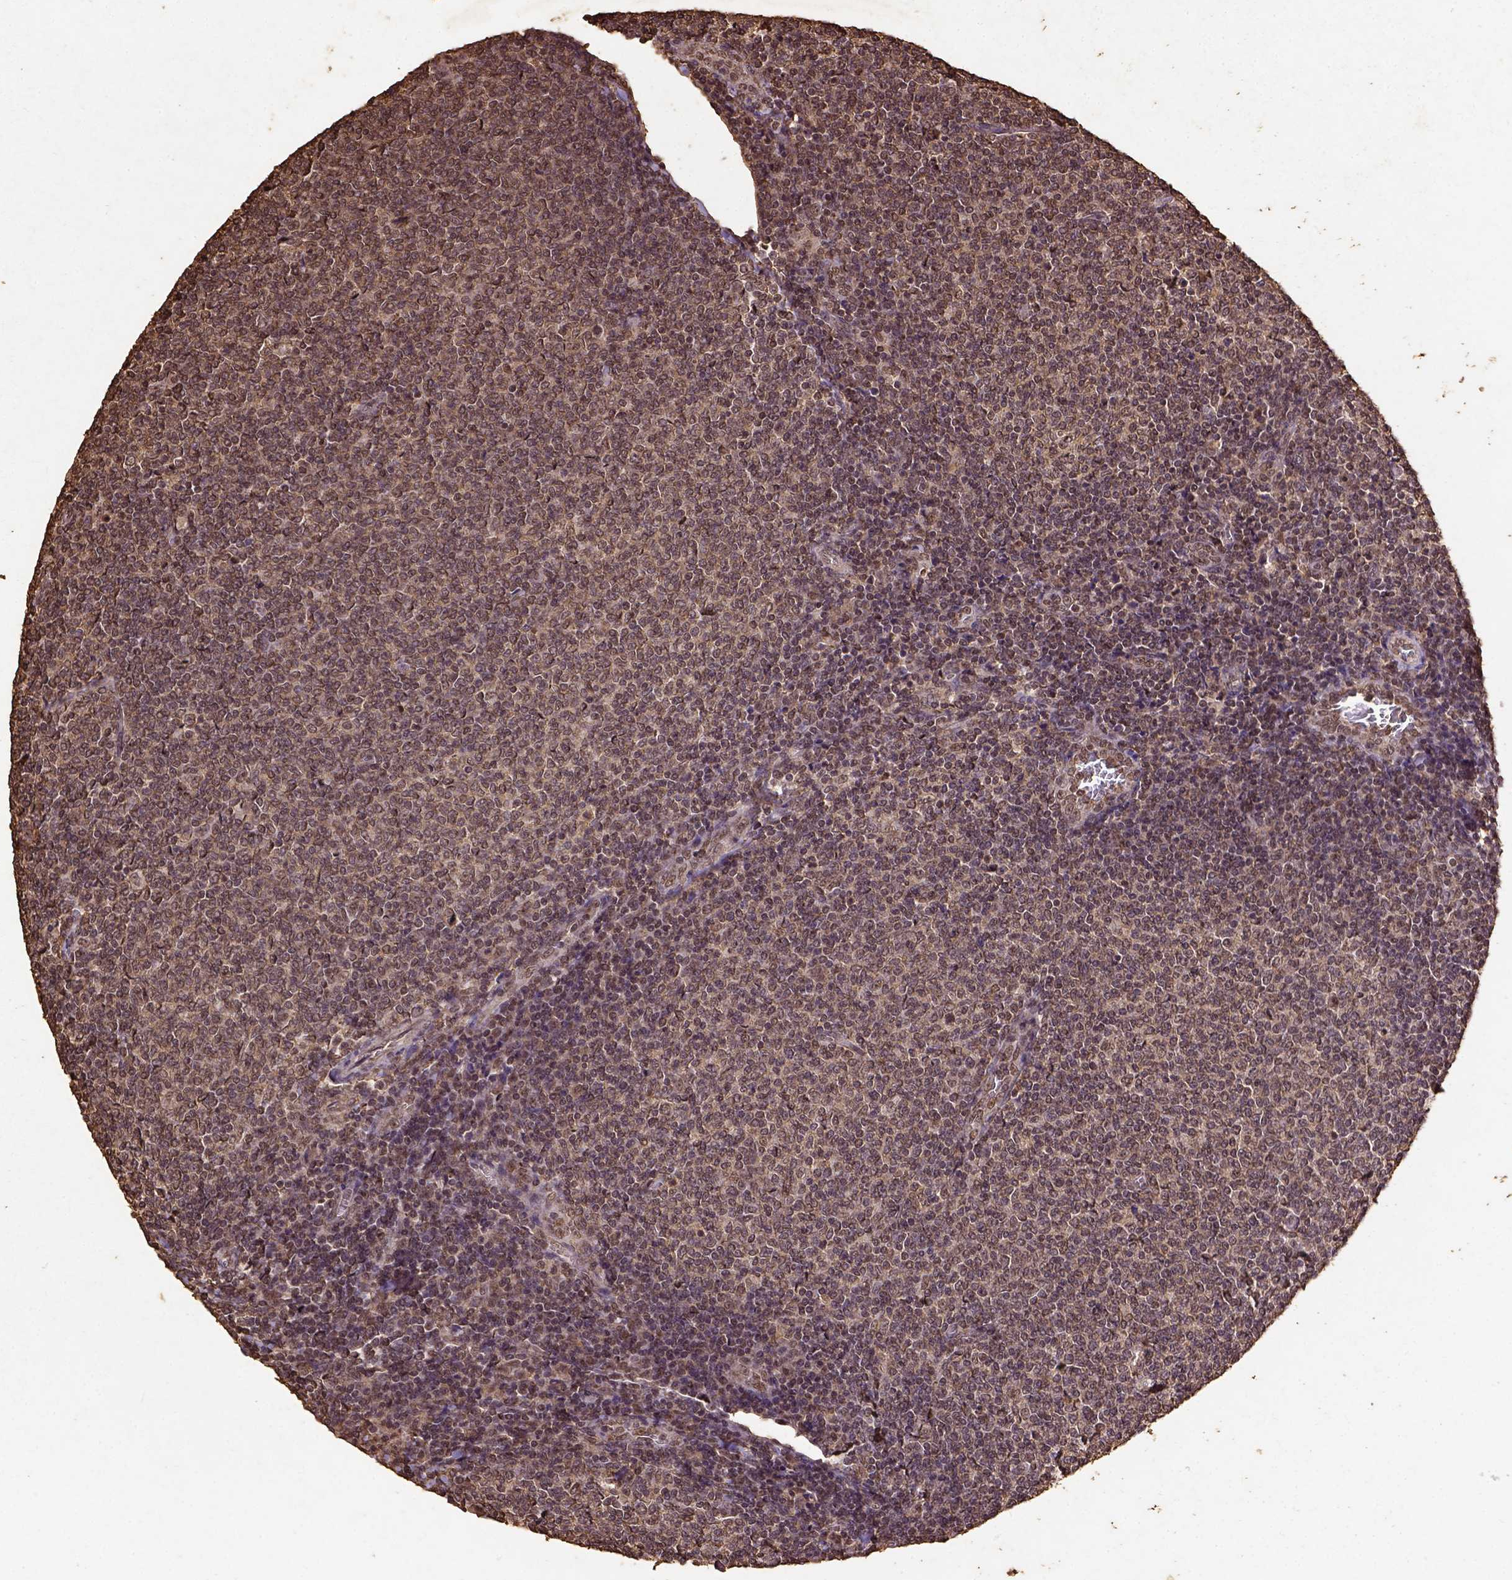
{"staining": {"intensity": "moderate", "quantity": ">75%", "location": "nuclear"}, "tissue": "lymphoma", "cell_type": "Tumor cells", "image_type": "cancer", "snomed": [{"axis": "morphology", "description": "Malignant lymphoma, non-Hodgkin's type, Low grade"}, {"axis": "topography", "description": "Lymph node"}], "caption": "Protein staining by immunohistochemistry shows moderate nuclear staining in approximately >75% of tumor cells in malignant lymphoma, non-Hodgkin's type (low-grade).", "gene": "NACC1", "patient": {"sex": "male", "age": 52}}